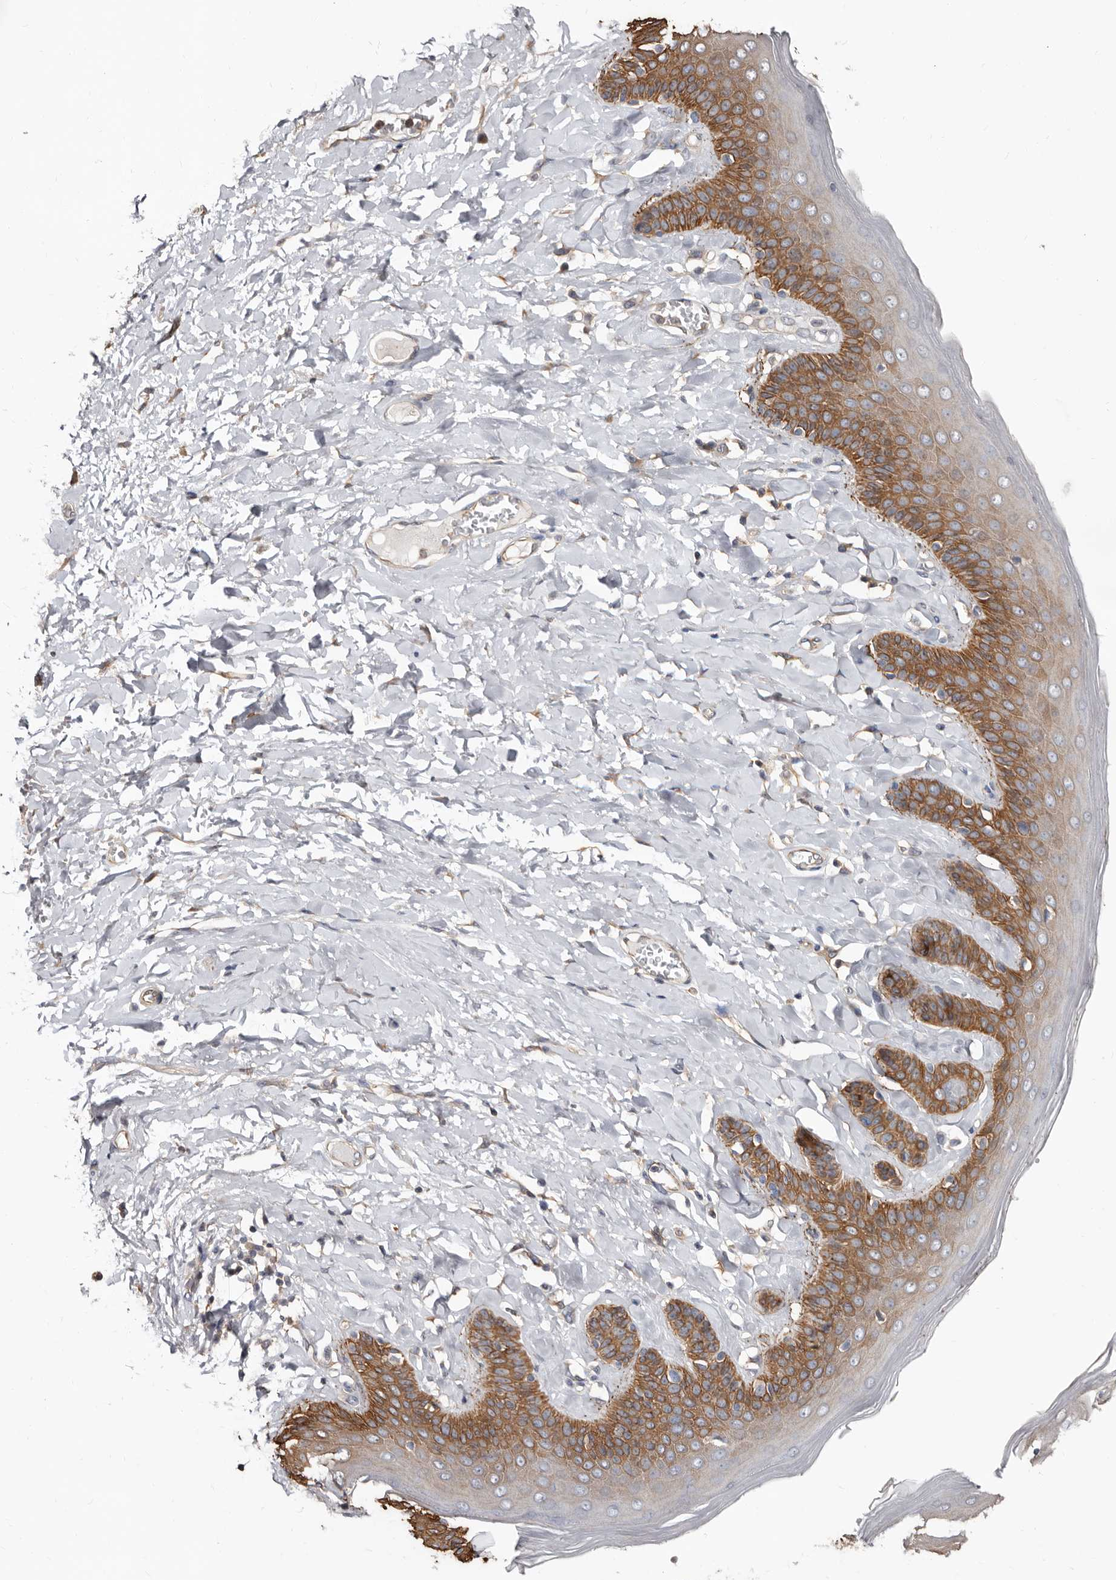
{"staining": {"intensity": "strong", "quantity": "25%-75%", "location": "cytoplasmic/membranous"}, "tissue": "skin", "cell_type": "Epidermal cells", "image_type": "normal", "snomed": [{"axis": "morphology", "description": "Normal tissue, NOS"}, {"axis": "topography", "description": "Anal"}], "caption": "DAB (3,3'-diaminobenzidine) immunohistochemical staining of benign skin demonstrates strong cytoplasmic/membranous protein positivity in about 25%-75% of epidermal cells.", "gene": "MRPL18", "patient": {"sex": "male", "age": 69}}